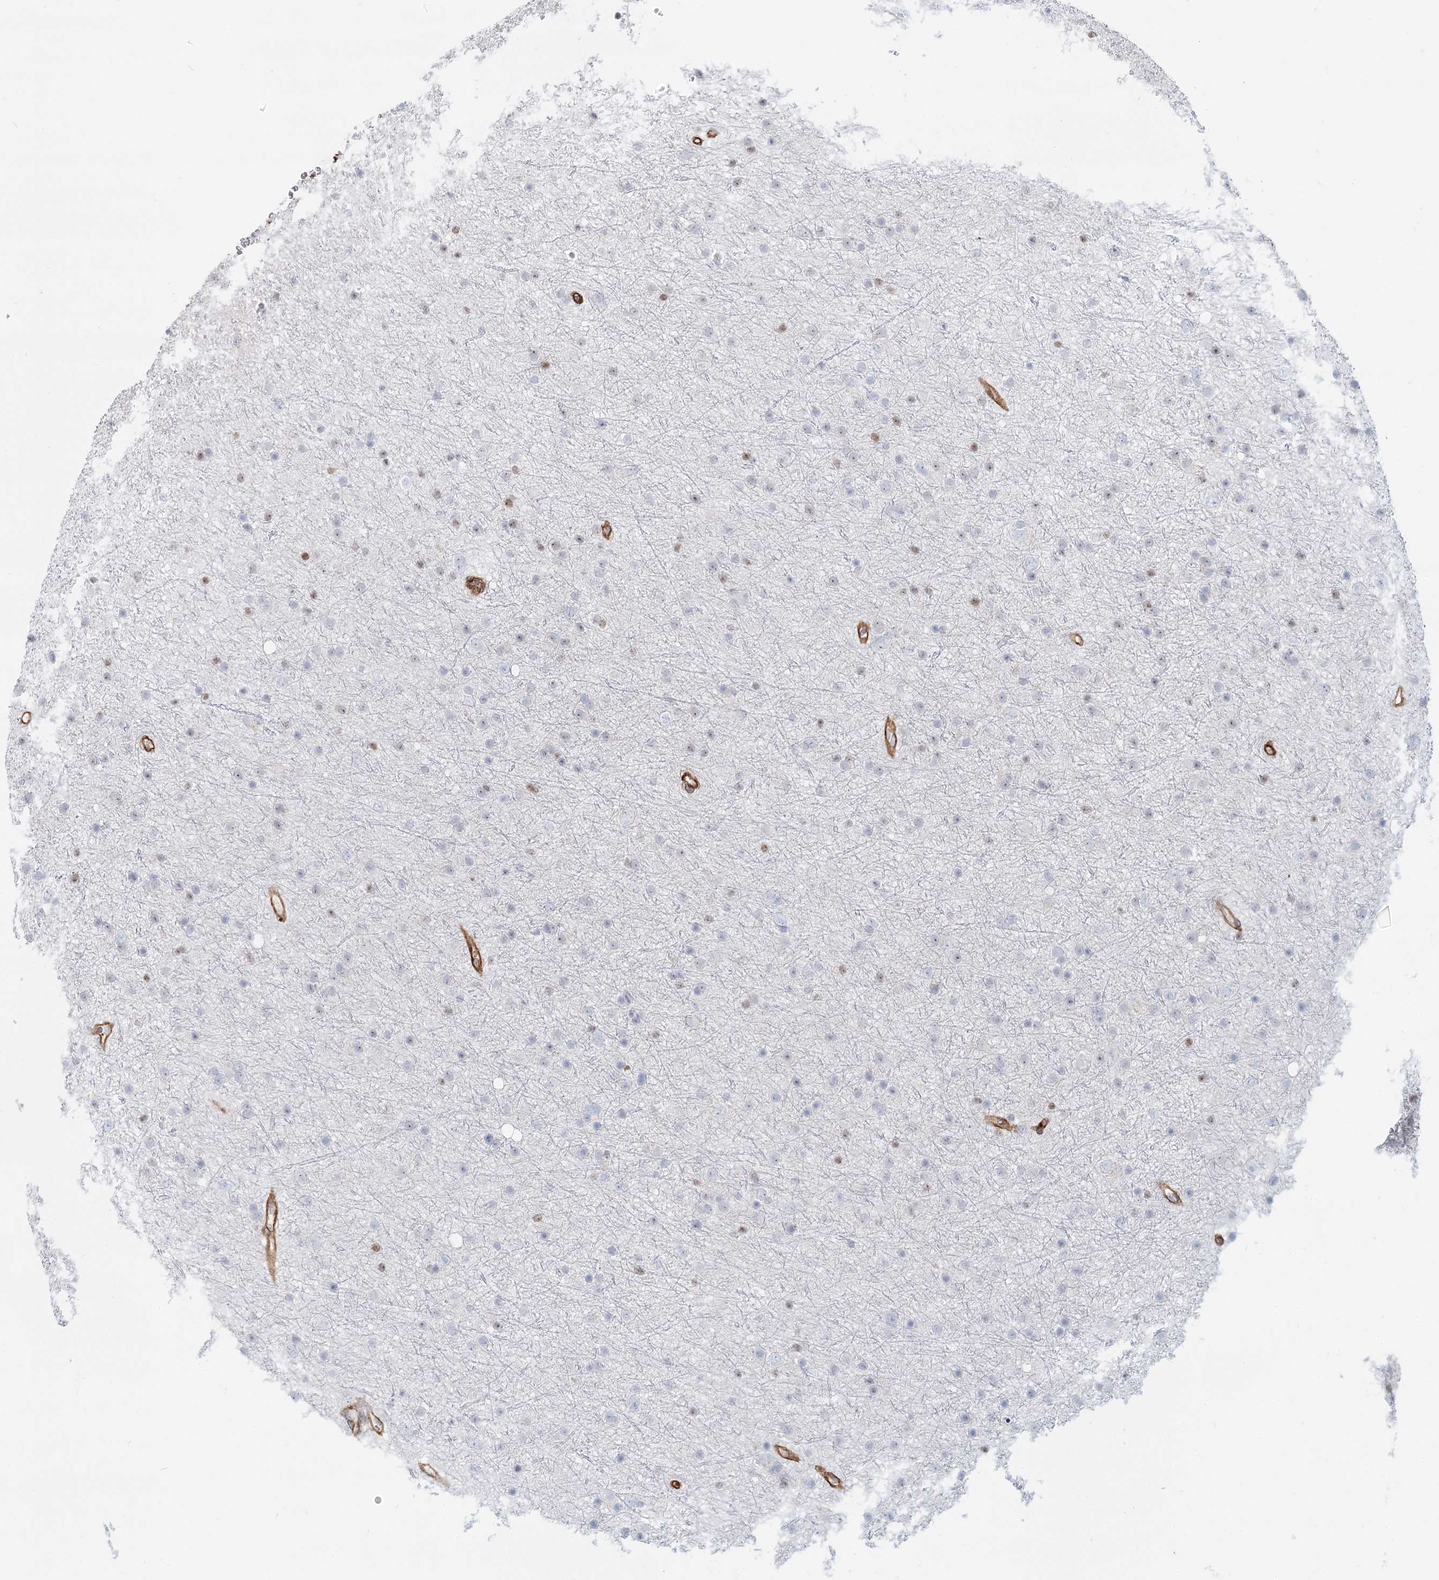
{"staining": {"intensity": "weak", "quantity": "<25%", "location": "nuclear"}, "tissue": "glioma", "cell_type": "Tumor cells", "image_type": "cancer", "snomed": [{"axis": "morphology", "description": "Glioma, malignant, Low grade"}, {"axis": "topography", "description": "Cerebral cortex"}], "caption": "Immunohistochemical staining of low-grade glioma (malignant) demonstrates no significant staining in tumor cells.", "gene": "ZFYVE28", "patient": {"sex": "female", "age": 39}}